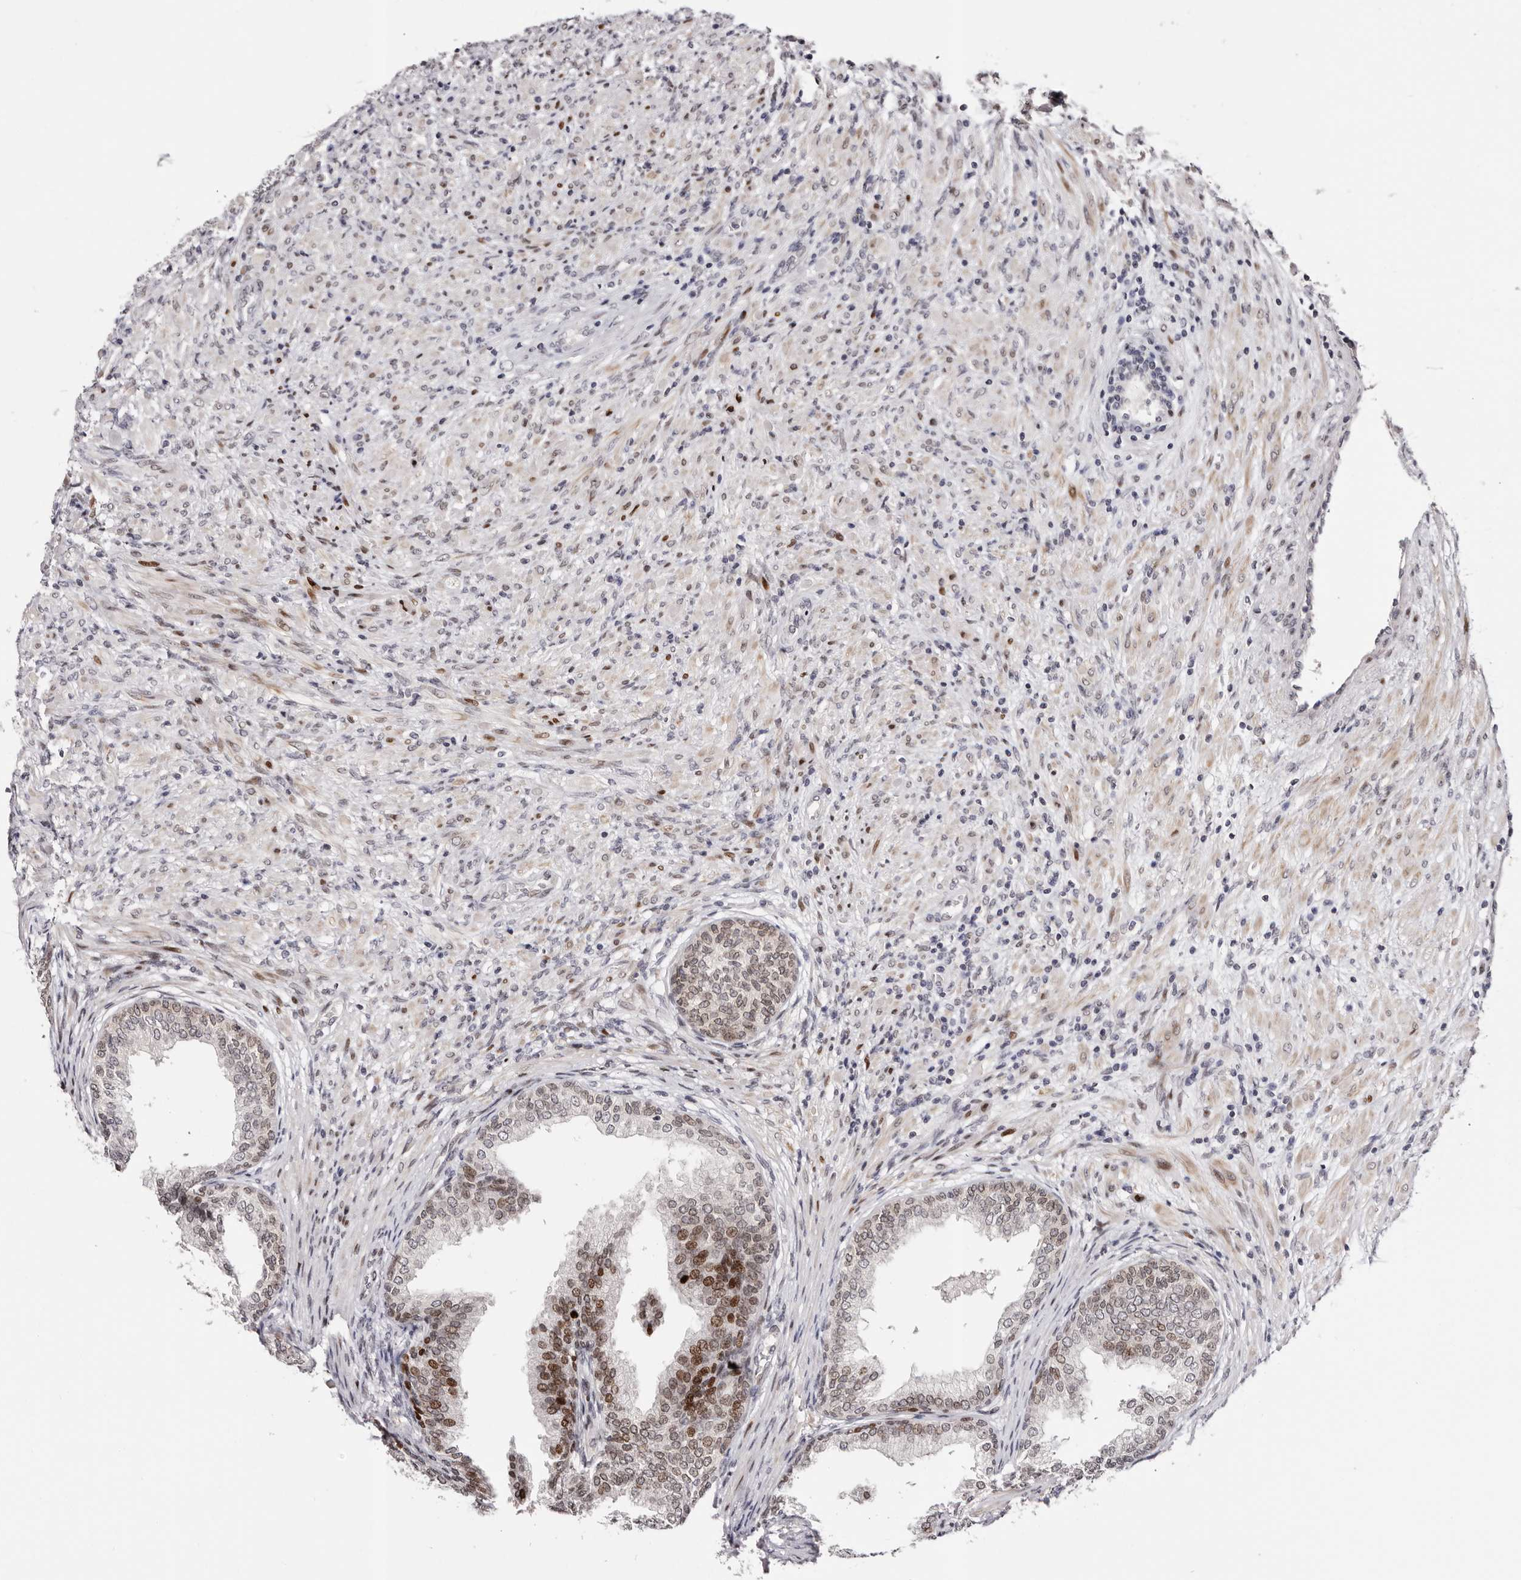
{"staining": {"intensity": "moderate", "quantity": "25%-75%", "location": "cytoplasmic/membranous,nuclear"}, "tissue": "prostate", "cell_type": "Glandular cells", "image_type": "normal", "snomed": [{"axis": "morphology", "description": "Normal tissue, NOS"}, {"axis": "topography", "description": "Prostate"}], "caption": "An image showing moderate cytoplasmic/membranous,nuclear positivity in about 25%-75% of glandular cells in normal prostate, as visualized by brown immunohistochemical staining.", "gene": "NUP153", "patient": {"sex": "male", "age": 76}}